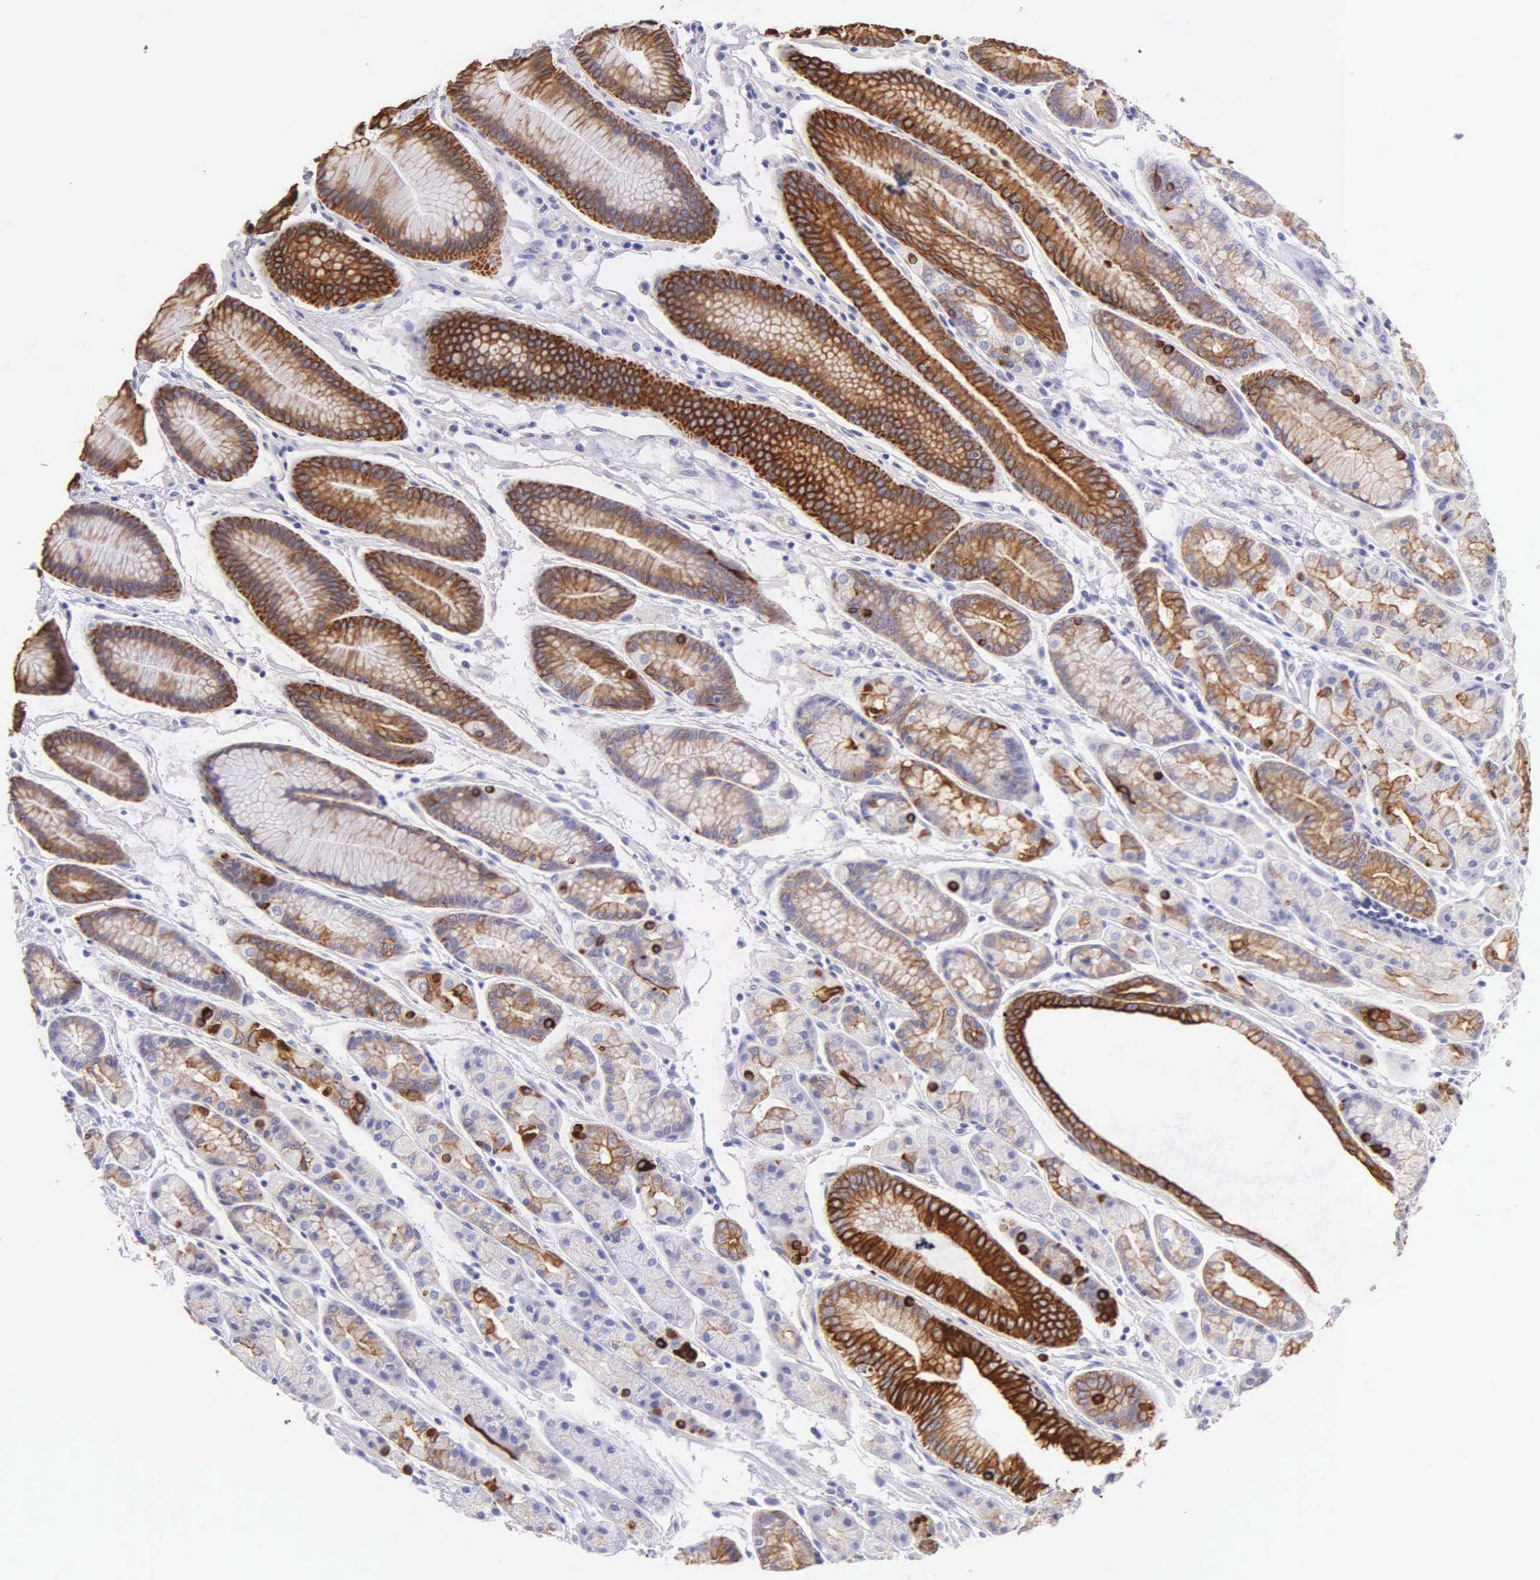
{"staining": {"intensity": "strong", "quantity": "25%-75%", "location": "cytoplasmic/membranous,nuclear"}, "tissue": "stomach", "cell_type": "Glandular cells", "image_type": "normal", "snomed": [{"axis": "morphology", "description": "Normal tissue, NOS"}, {"axis": "topography", "description": "Stomach, upper"}], "caption": "An image of stomach stained for a protein demonstrates strong cytoplasmic/membranous,nuclear brown staining in glandular cells. The protein of interest is stained brown, and the nuclei are stained in blue (DAB IHC with brightfield microscopy, high magnification).", "gene": "KRT14", "patient": {"sex": "male", "age": 72}}